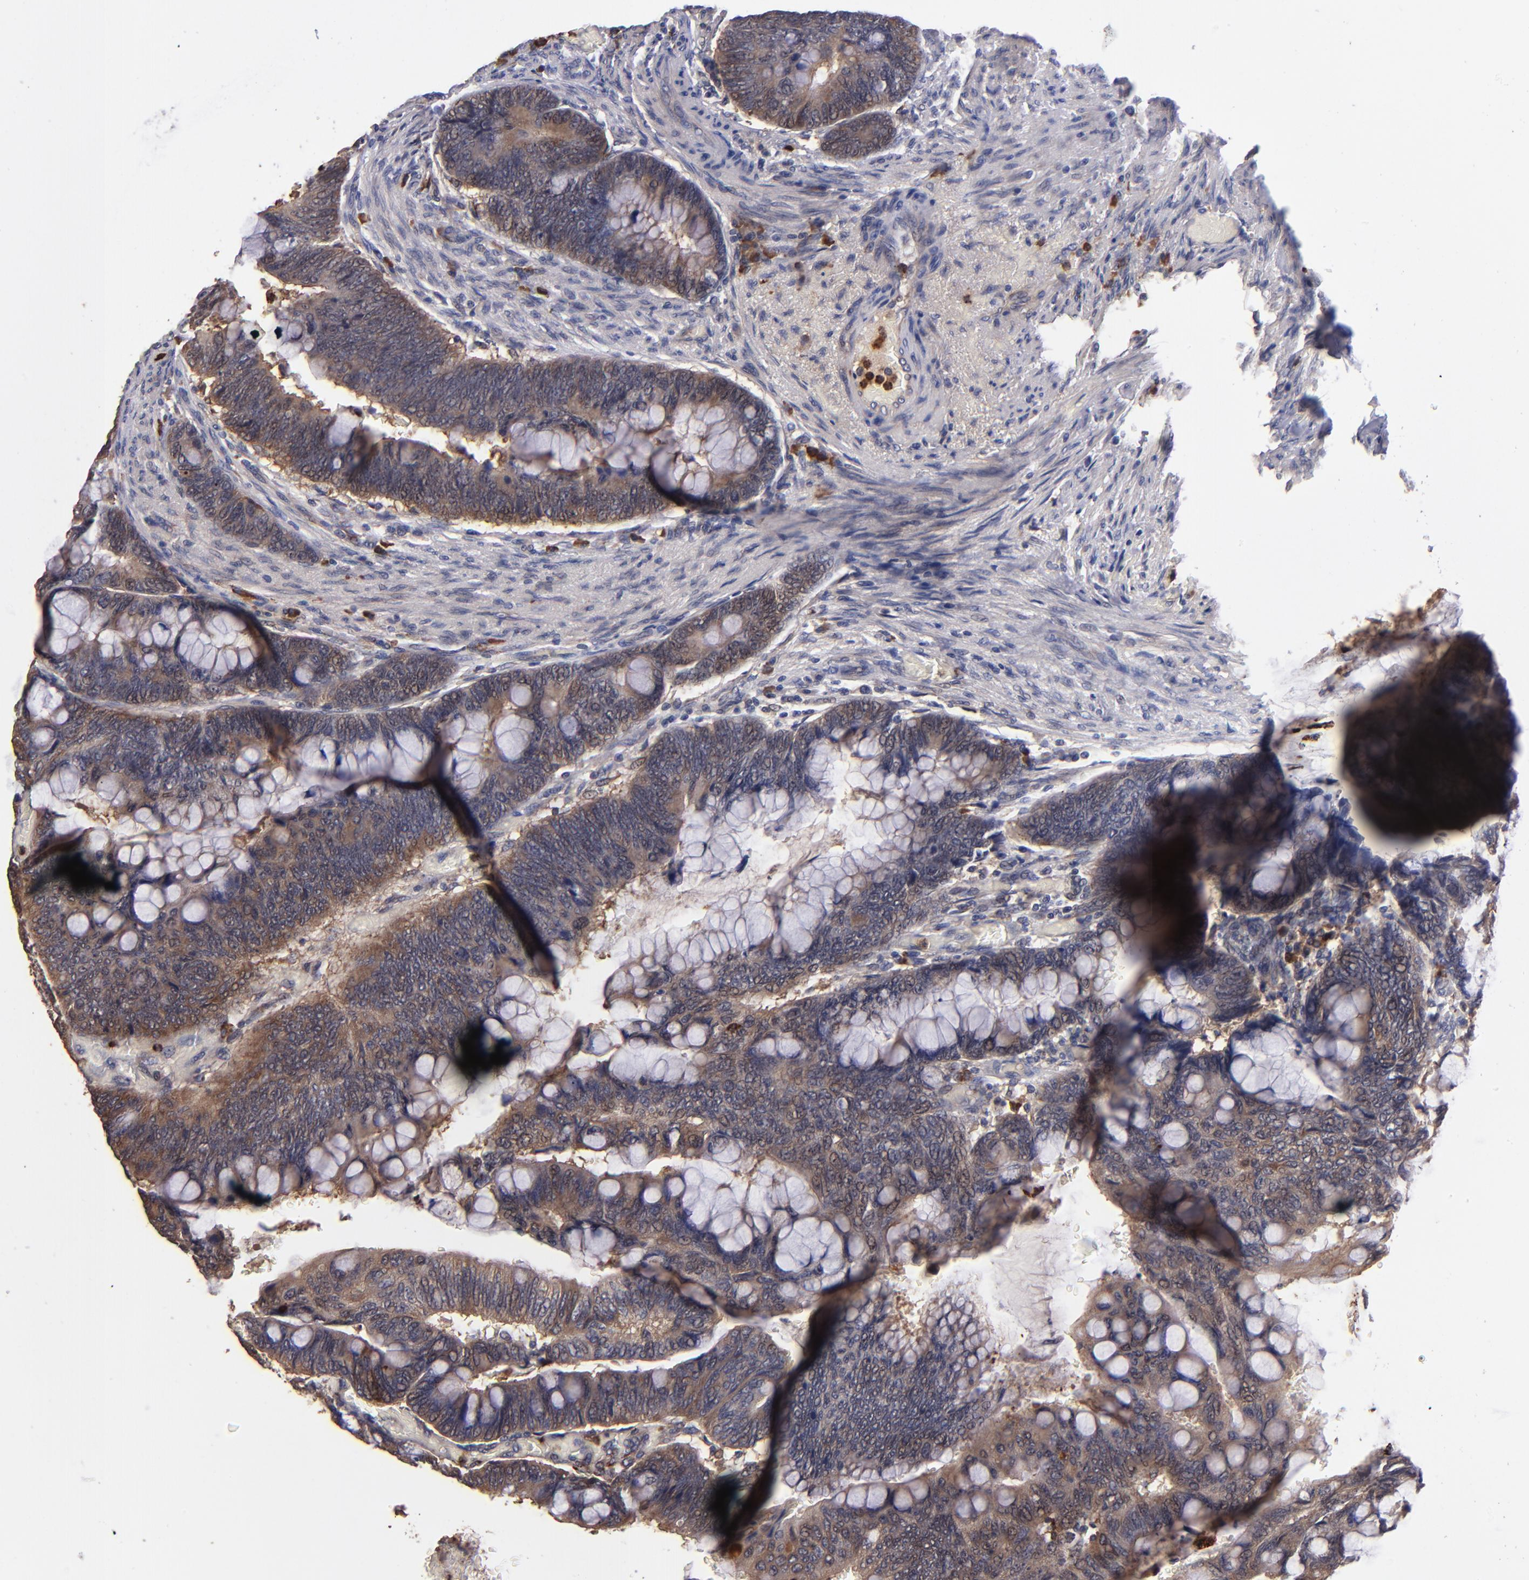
{"staining": {"intensity": "moderate", "quantity": ">75%", "location": "cytoplasmic/membranous"}, "tissue": "colorectal cancer", "cell_type": "Tumor cells", "image_type": "cancer", "snomed": [{"axis": "morphology", "description": "Normal tissue, NOS"}, {"axis": "morphology", "description": "Adenocarcinoma, NOS"}, {"axis": "topography", "description": "Rectum"}], "caption": "Immunohistochemistry staining of colorectal cancer (adenocarcinoma), which shows medium levels of moderate cytoplasmic/membranous expression in about >75% of tumor cells indicating moderate cytoplasmic/membranous protein expression. The staining was performed using DAB (3,3'-diaminobenzidine) (brown) for protein detection and nuclei were counterstained in hematoxylin (blue).", "gene": "TTLL12", "patient": {"sex": "male", "age": 92}}